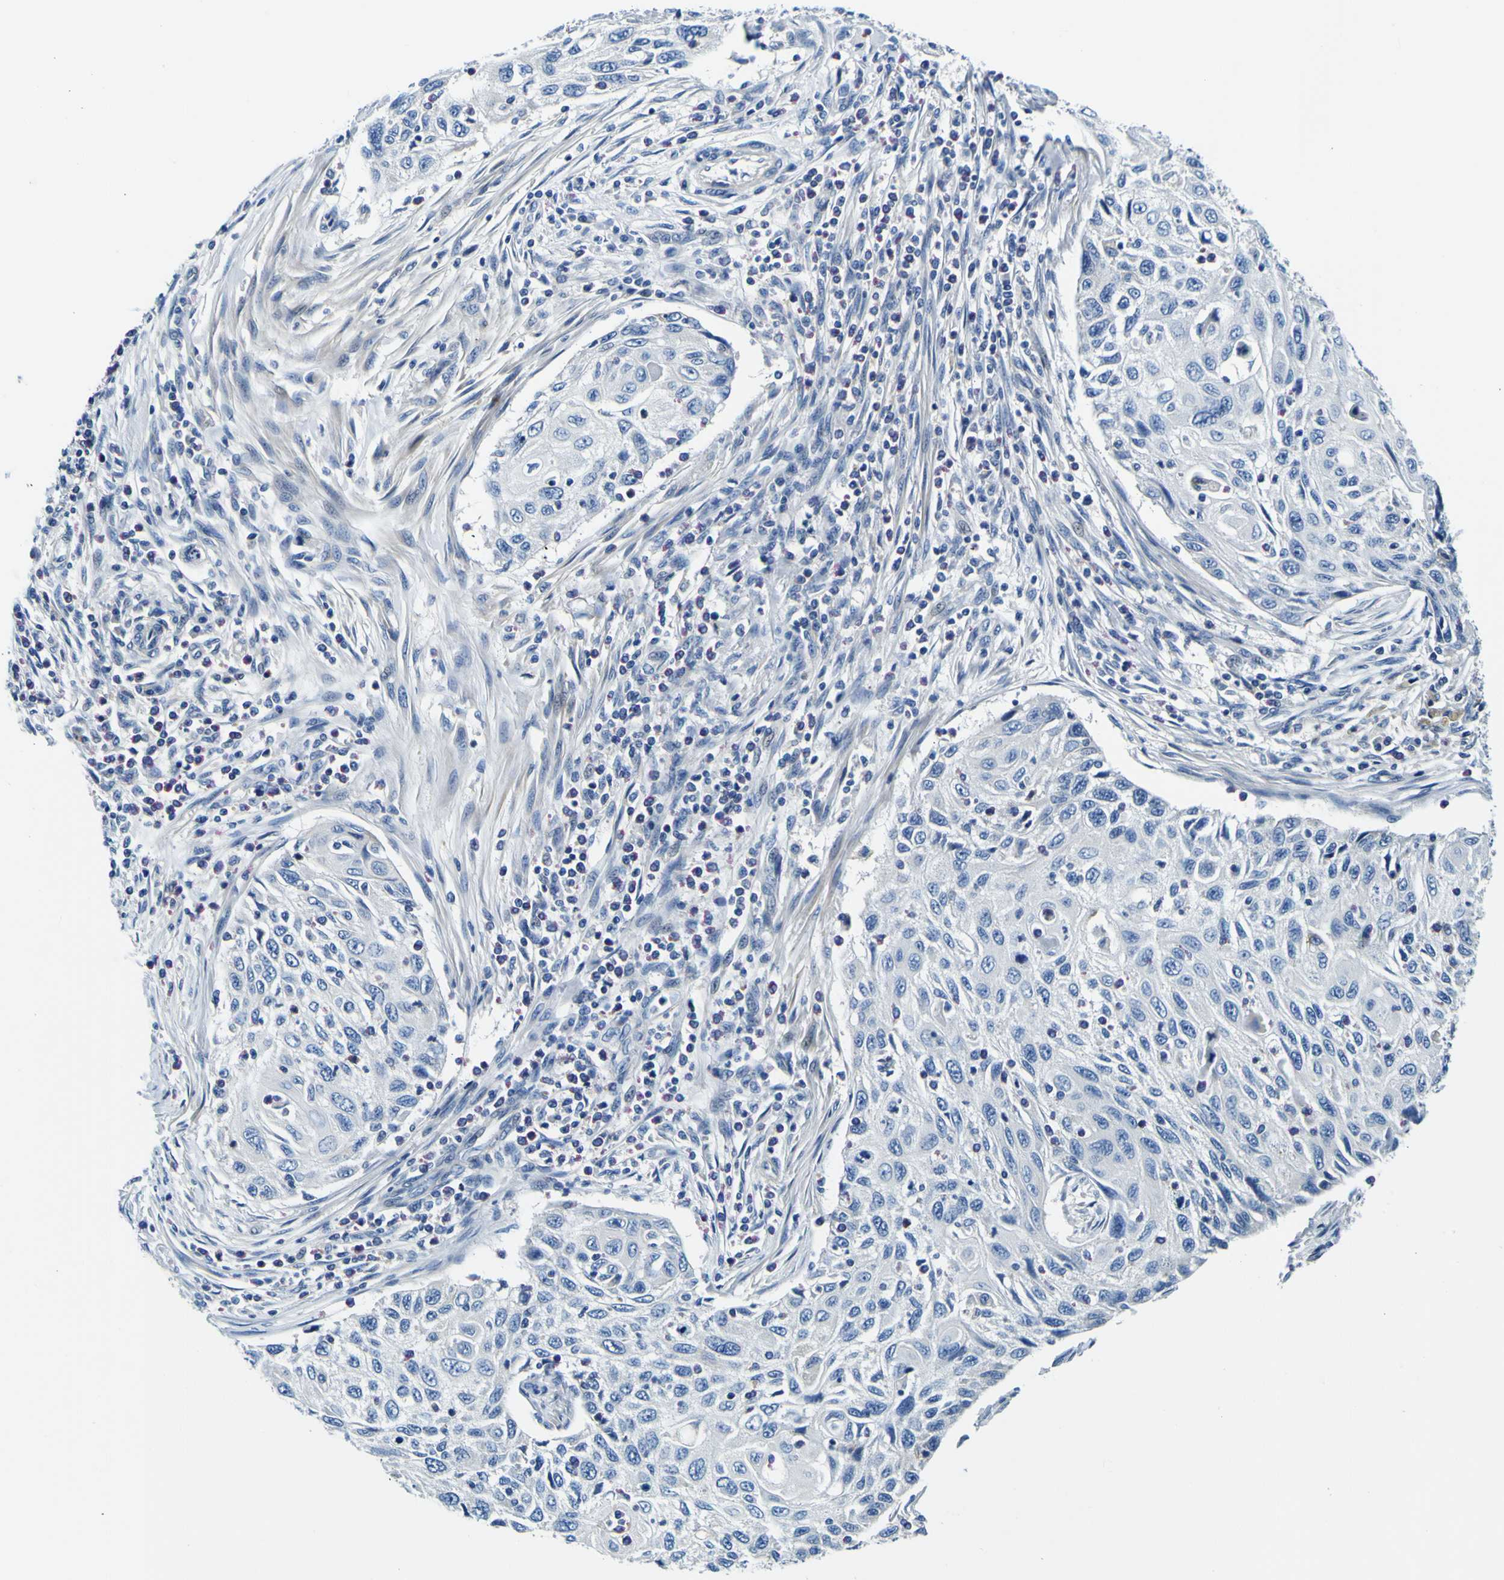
{"staining": {"intensity": "negative", "quantity": "none", "location": "none"}, "tissue": "cervical cancer", "cell_type": "Tumor cells", "image_type": "cancer", "snomed": [{"axis": "morphology", "description": "Squamous cell carcinoma, NOS"}, {"axis": "topography", "description": "Cervix"}], "caption": "Image shows no significant protein positivity in tumor cells of cervical cancer (squamous cell carcinoma). (Stains: DAB immunohistochemistry (IHC) with hematoxylin counter stain, Microscopy: brightfield microscopy at high magnification).", "gene": "ADGRA2", "patient": {"sex": "female", "age": 70}}